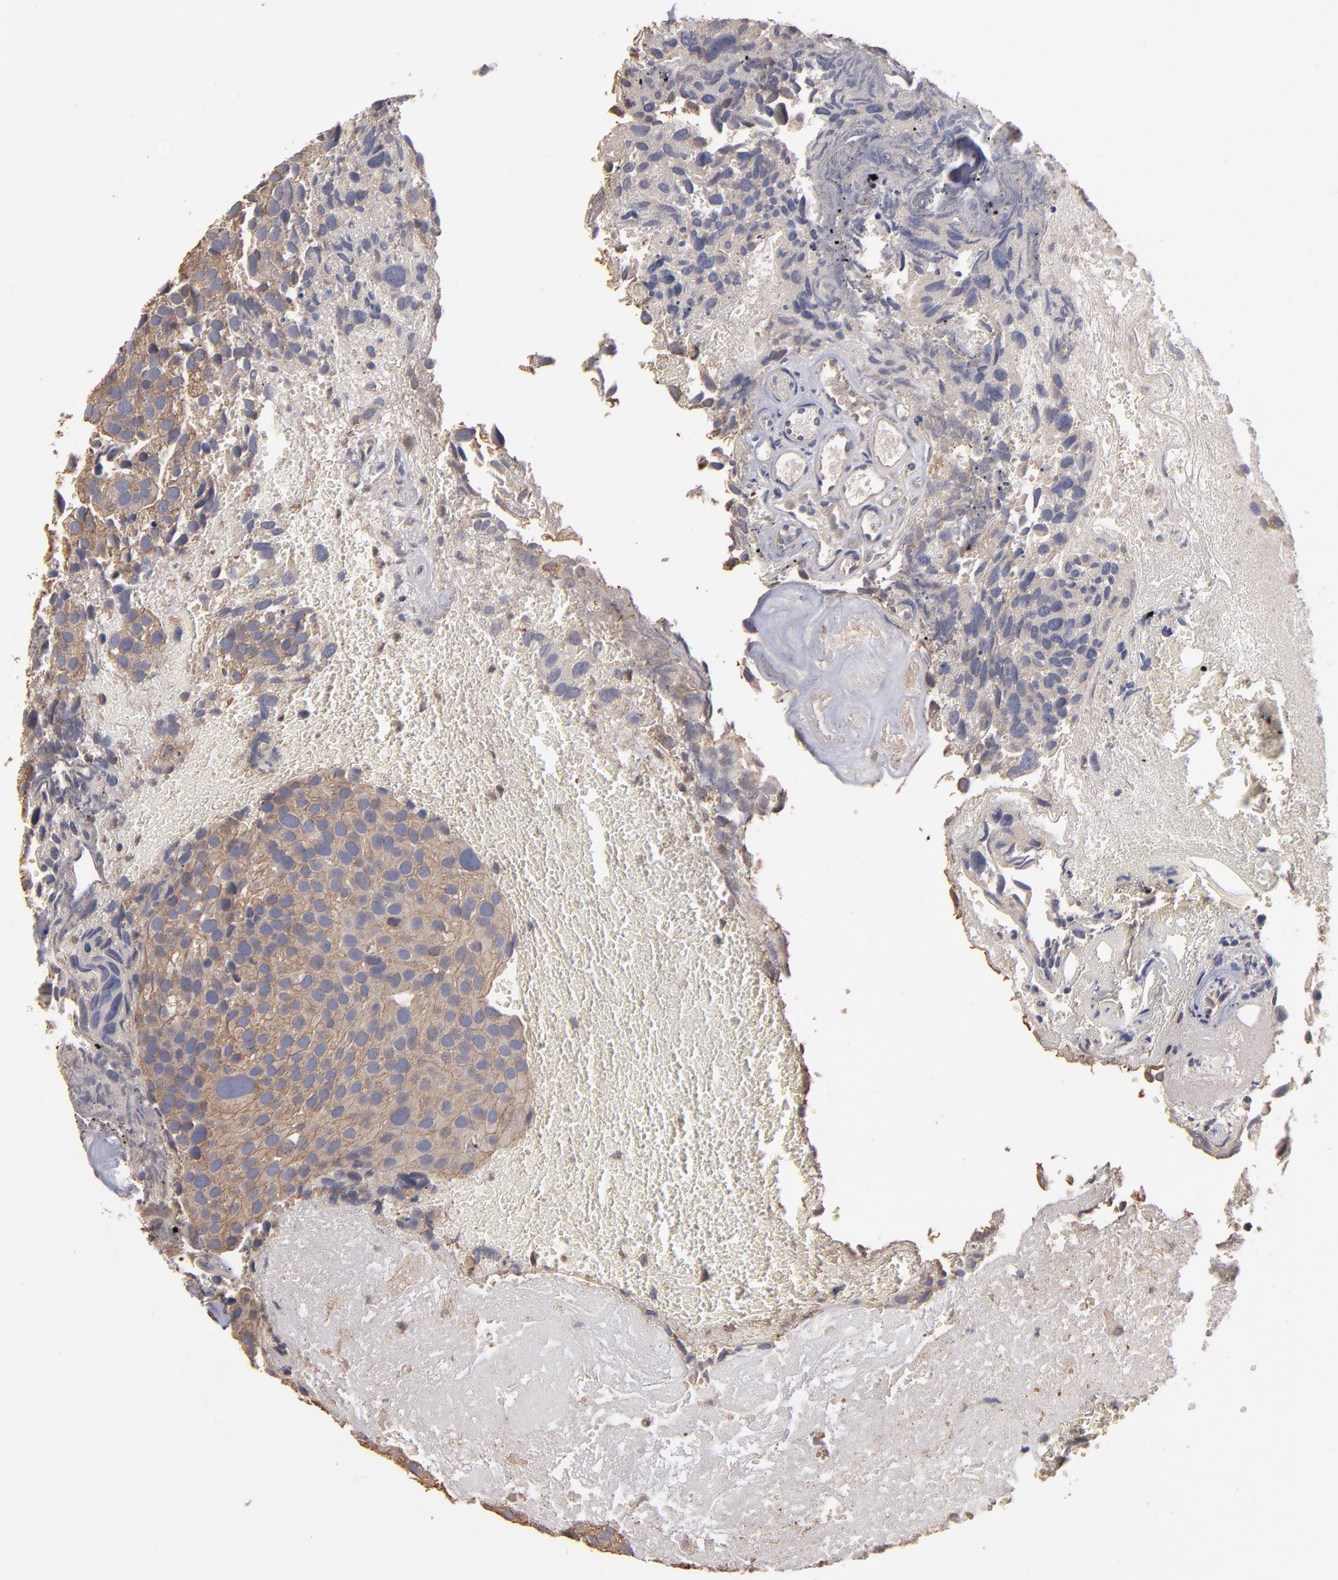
{"staining": {"intensity": "moderate", "quantity": ">75%", "location": "cytoplasmic/membranous"}, "tissue": "urothelial cancer", "cell_type": "Tumor cells", "image_type": "cancer", "snomed": [{"axis": "morphology", "description": "Urothelial carcinoma, High grade"}, {"axis": "topography", "description": "Urinary bladder"}], "caption": "Tumor cells exhibit medium levels of moderate cytoplasmic/membranous positivity in about >75% of cells in human urothelial cancer.", "gene": "DMD", "patient": {"sex": "male", "age": 72}}